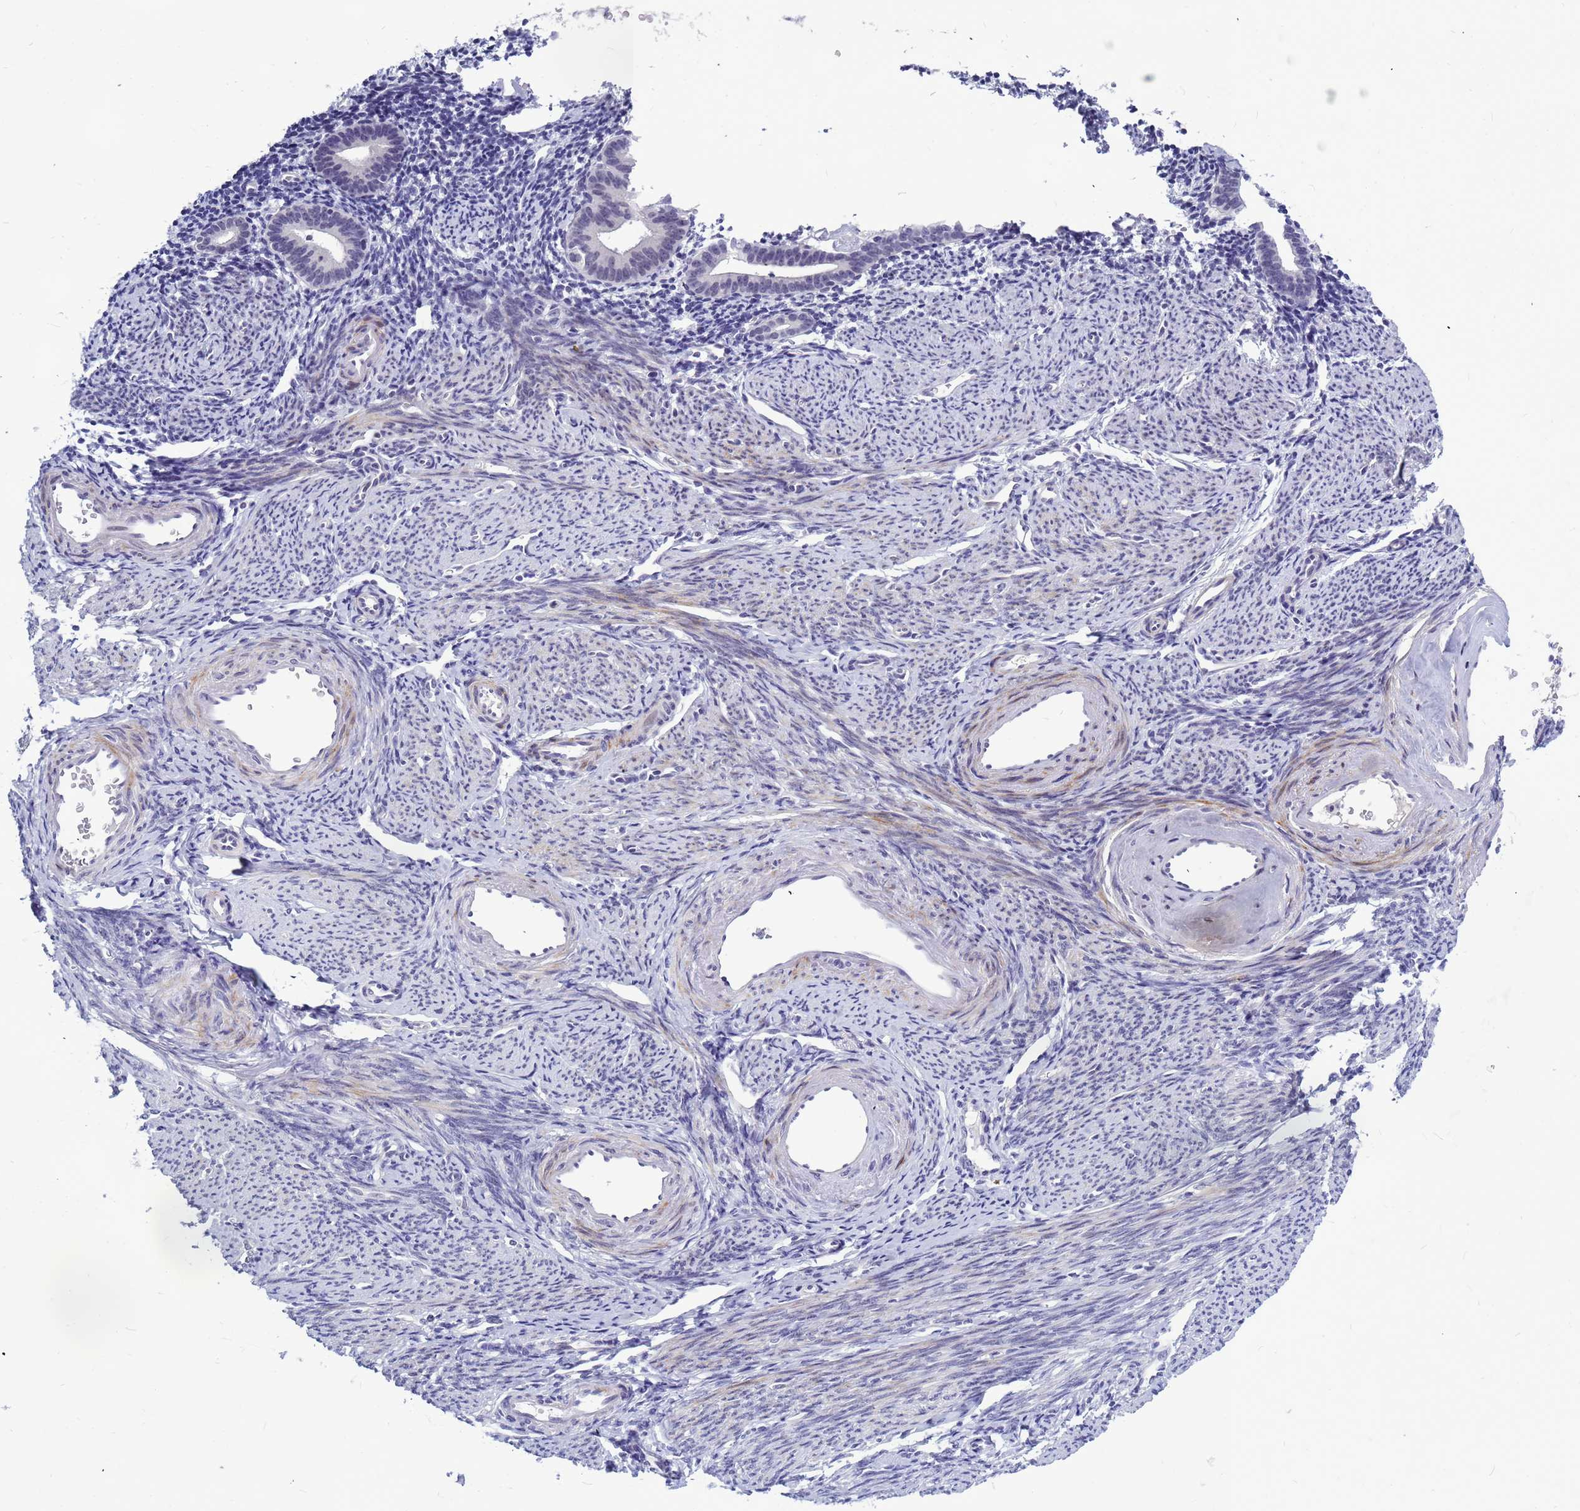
{"staining": {"intensity": "negative", "quantity": "none", "location": "none"}, "tissue": "endometrium", "cell_type": "Cells in endometrial stroma", "image_type": "normal", "snomed": [{"axis": "morphology", "description": "Normal tissue, NOS"}, {"axis": "topography", "description": "Endometrium"}], "caption": "IHC image of unremarkable endometrium stained for a protein (brown), which exhibits no positivity in cells in endometrial stroma.", "gene": "CXorf65", "patient": {"sex": "female", "age": 56}}